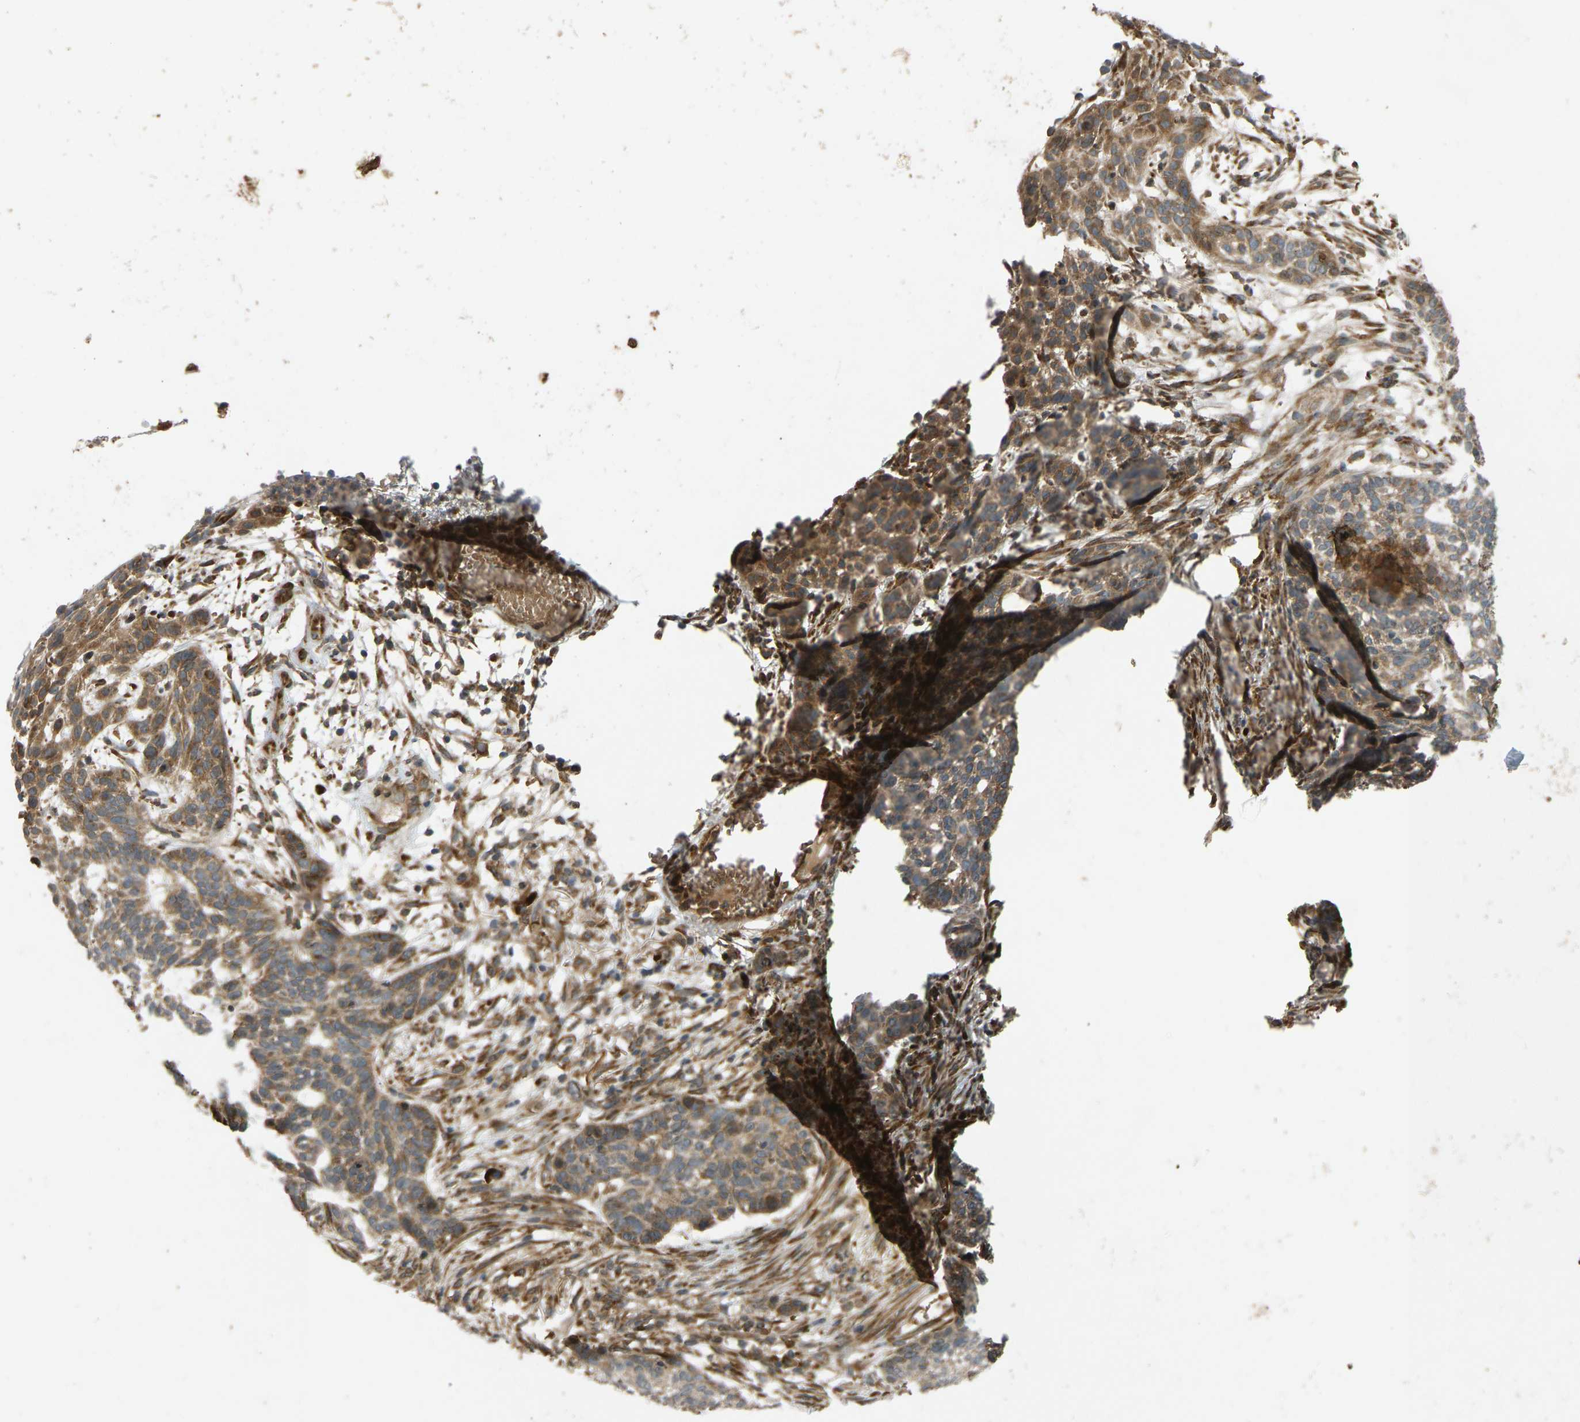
{"staining": {"intensity": "moderate", "quantity": ">75%", "location": "cytoplasmic/membranous"}, "tissue": "skin cancer", "cell_type": "Tumor cells", "image_type": "cancer", "snomed": [{"axis": "morphology", "description": "Basal cell carcinoma"}, {"axis": "topography", "description": "Skin"}], "caption": "Immunohistochemical staining of human skin cancer reveals medium levels of moderate cytoplasmic/membranous staining in about >75% of tumor cells.", "gene": "RPN2", "patient": {"sex": "male", "age": 85}}